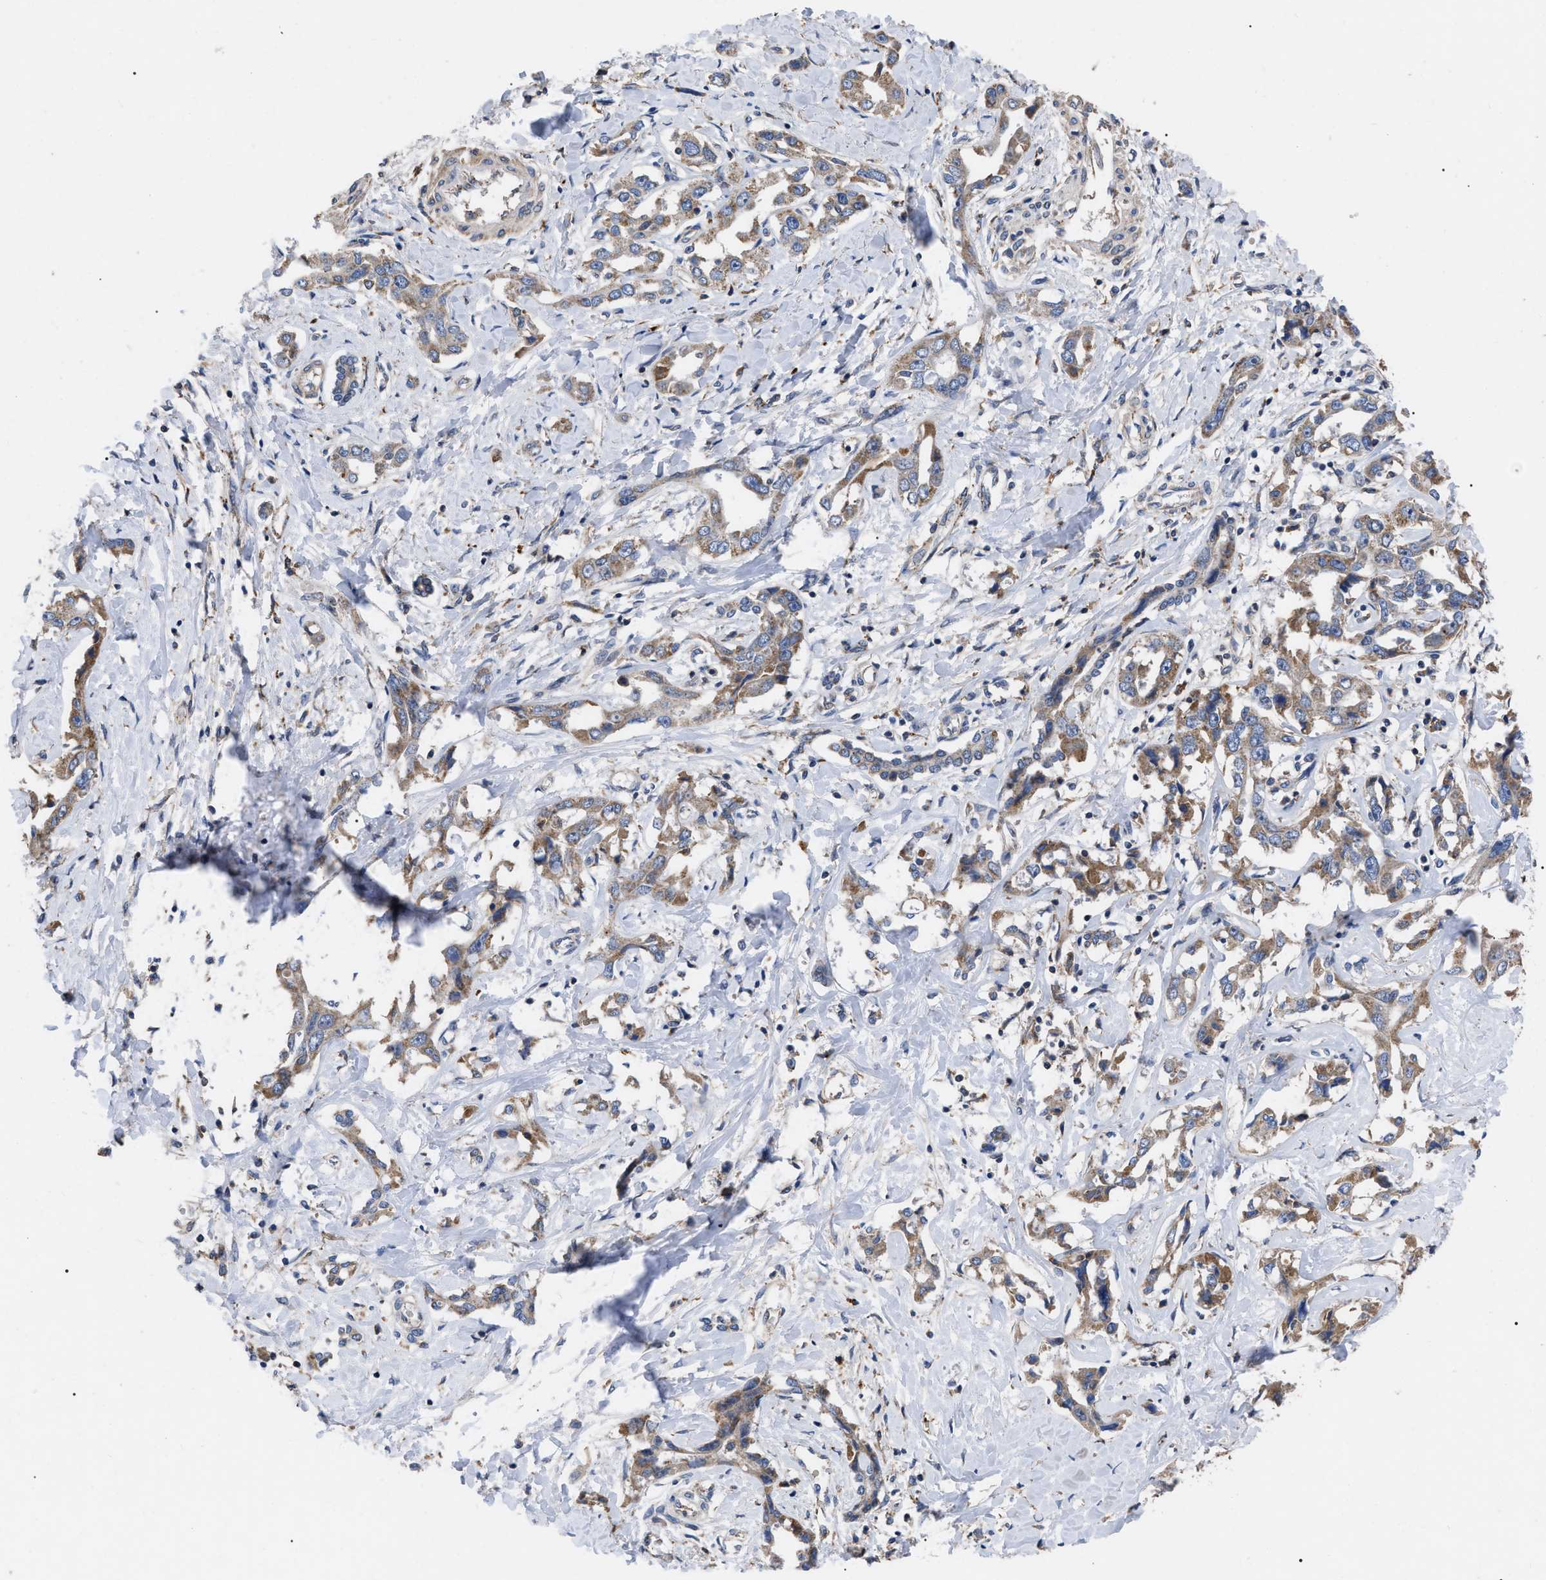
{"staining": {"intensity": "moderate", "quantity": ">75%", "location": "cytoplasmic/membranous"}, "tissue": "liver cancer", "cell_type": "Tumor cells", "image_type": "cancer", "snomed": [{"axis": "morphology", "description": "Cholangiocarcinoma"}, {"axis": "topography", "description": "Liver"}], "caption": "A medium amount of moderate cytoplasmic/membranous positivity is appreciated in about >75% of tumor cells in liver cancer tissue. The staining is performed using DAB brown chromogen to label protein expression. The nuclei are counter-stained blue using hematoxylin.", "gene": "FAM171A2", "patient": {"sex": "male", "age": 59}}